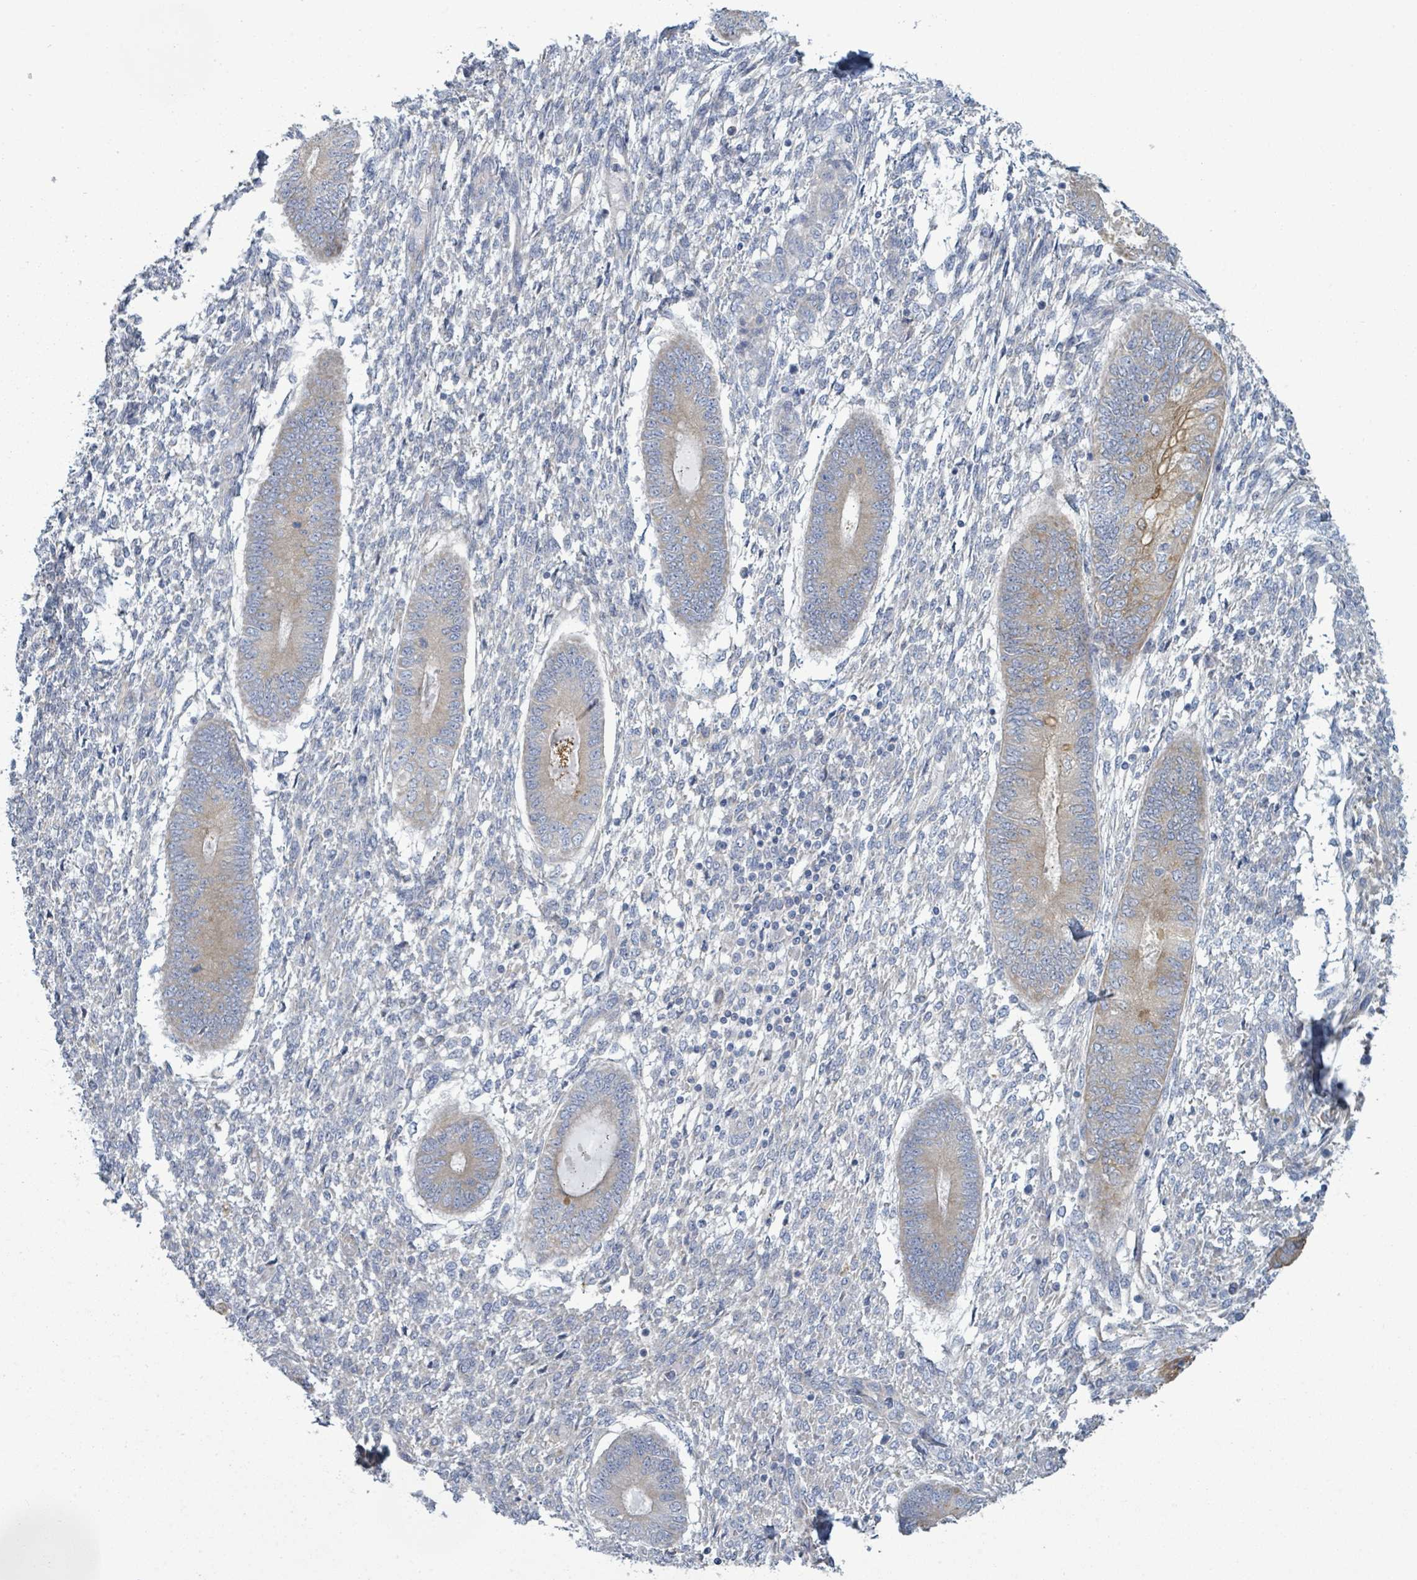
{"staining": {"intensity": "negative", "quantity": "none", "location": "none"}, "tissue": "endometrium", "cell_type": "Cells in endometrial stroma", "image_type": "normal", "snomed": [{"axis": "morphology", "description": "Normal tissue, NOS"}, {"axis": "topography", "description": "Endometrium"}], "caption": "Photomicrograph shows no significant protein expression in cells in endometrial stroma of unremarkable endometrium.", "gene": "COL13A1", "patient": {"sex": "female", "age": 49}}